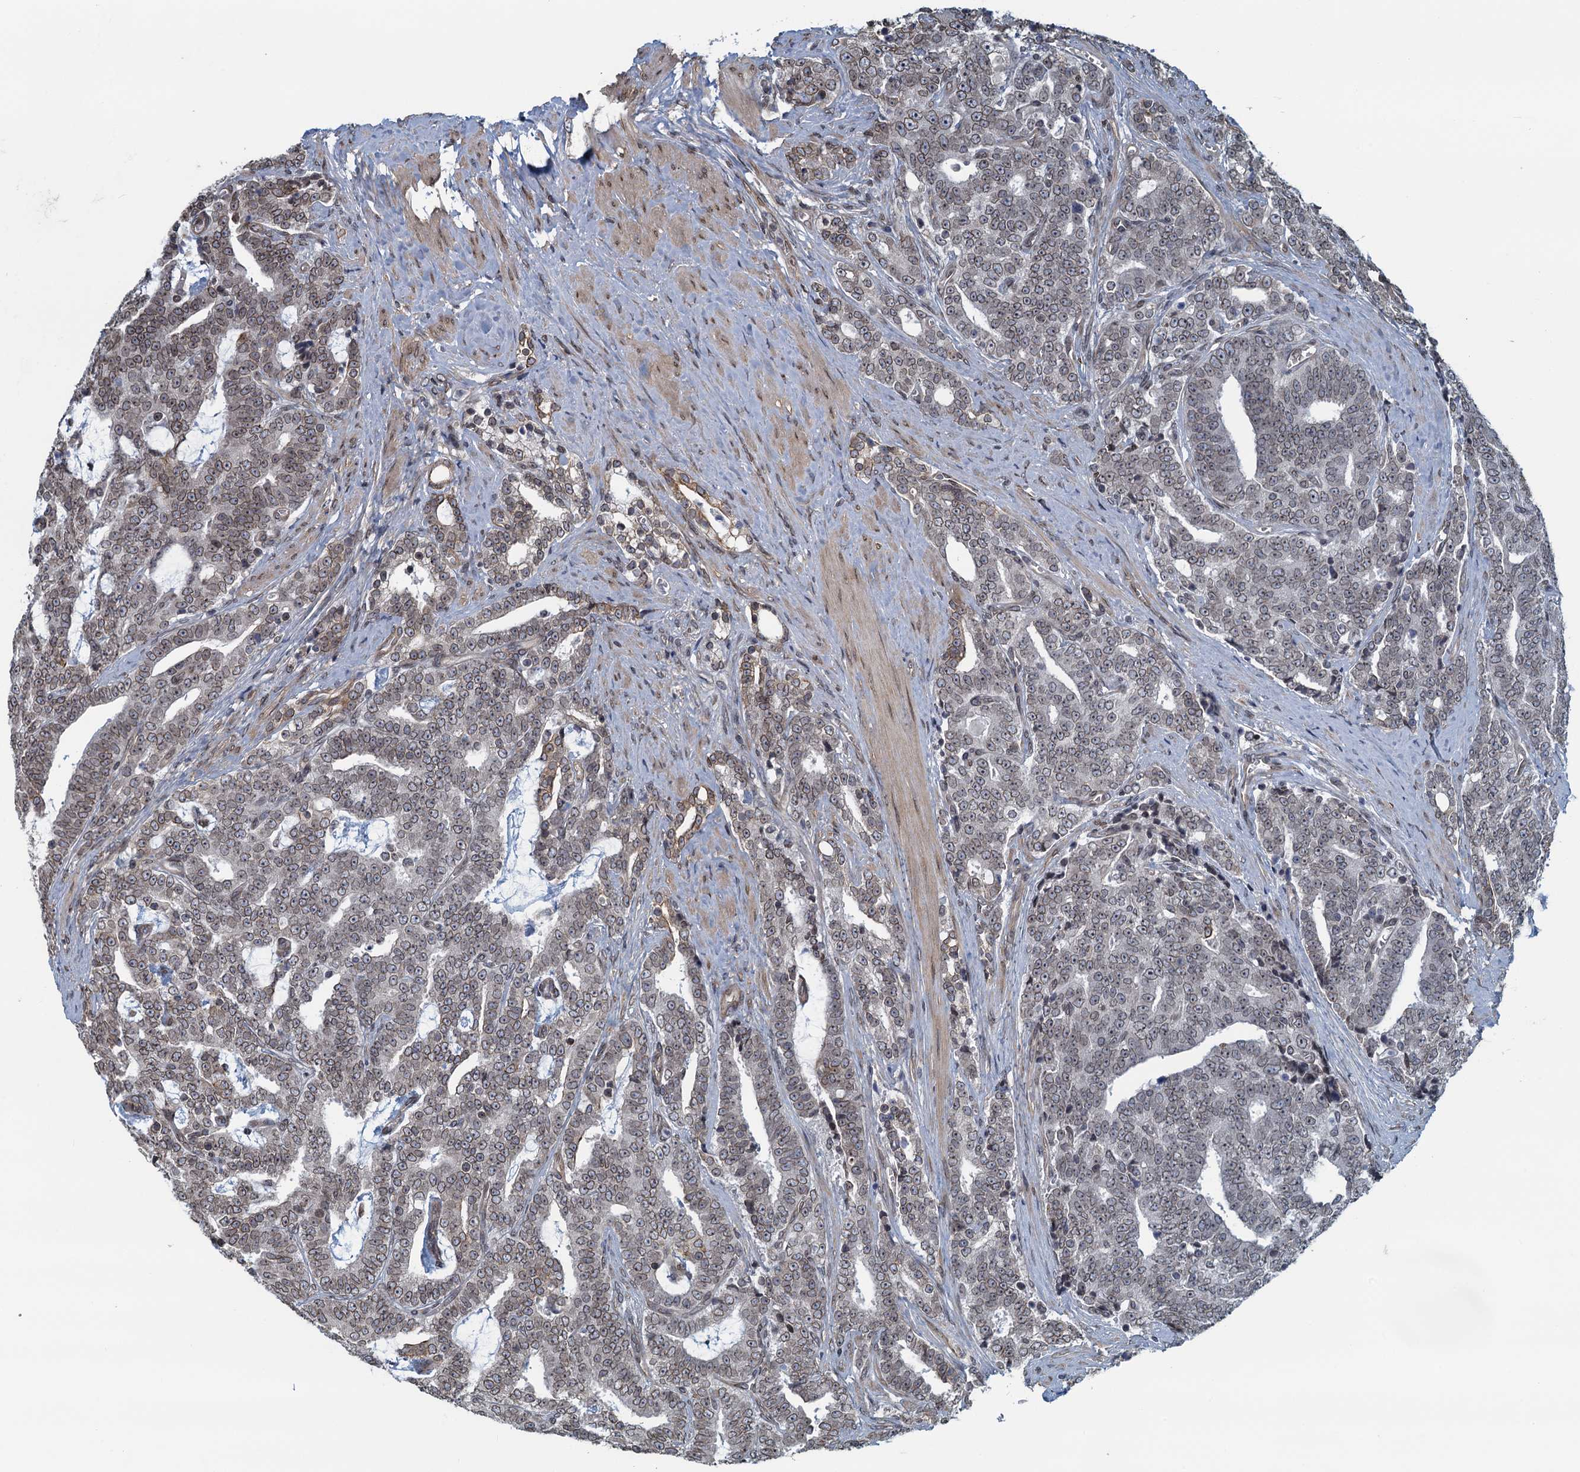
{"staining": {"intensity": "weak", "quantity": ">75%", "location": "cytoplasmic/membranous,nuclear"}, "tissue": "prostate cancer", "cell_type": "Tumor cells", "image_type": "cancer", "snomed": [{"axis": "morphology", "description": "Adenocarcinoma, High grade"}, {"axis": "topography", "description": "Prostate and seminal vesicle, NOS"}], "caption": "Immunohistochemical staining of human high-grade adenocarcinoma (prostate) reveals low levels of weak cytoplasmic/membranous and nuclear protein staining in about >75% of tumor cells.", "gene": "CCDC34", "patient": {"sex": "male", "age": 67}}